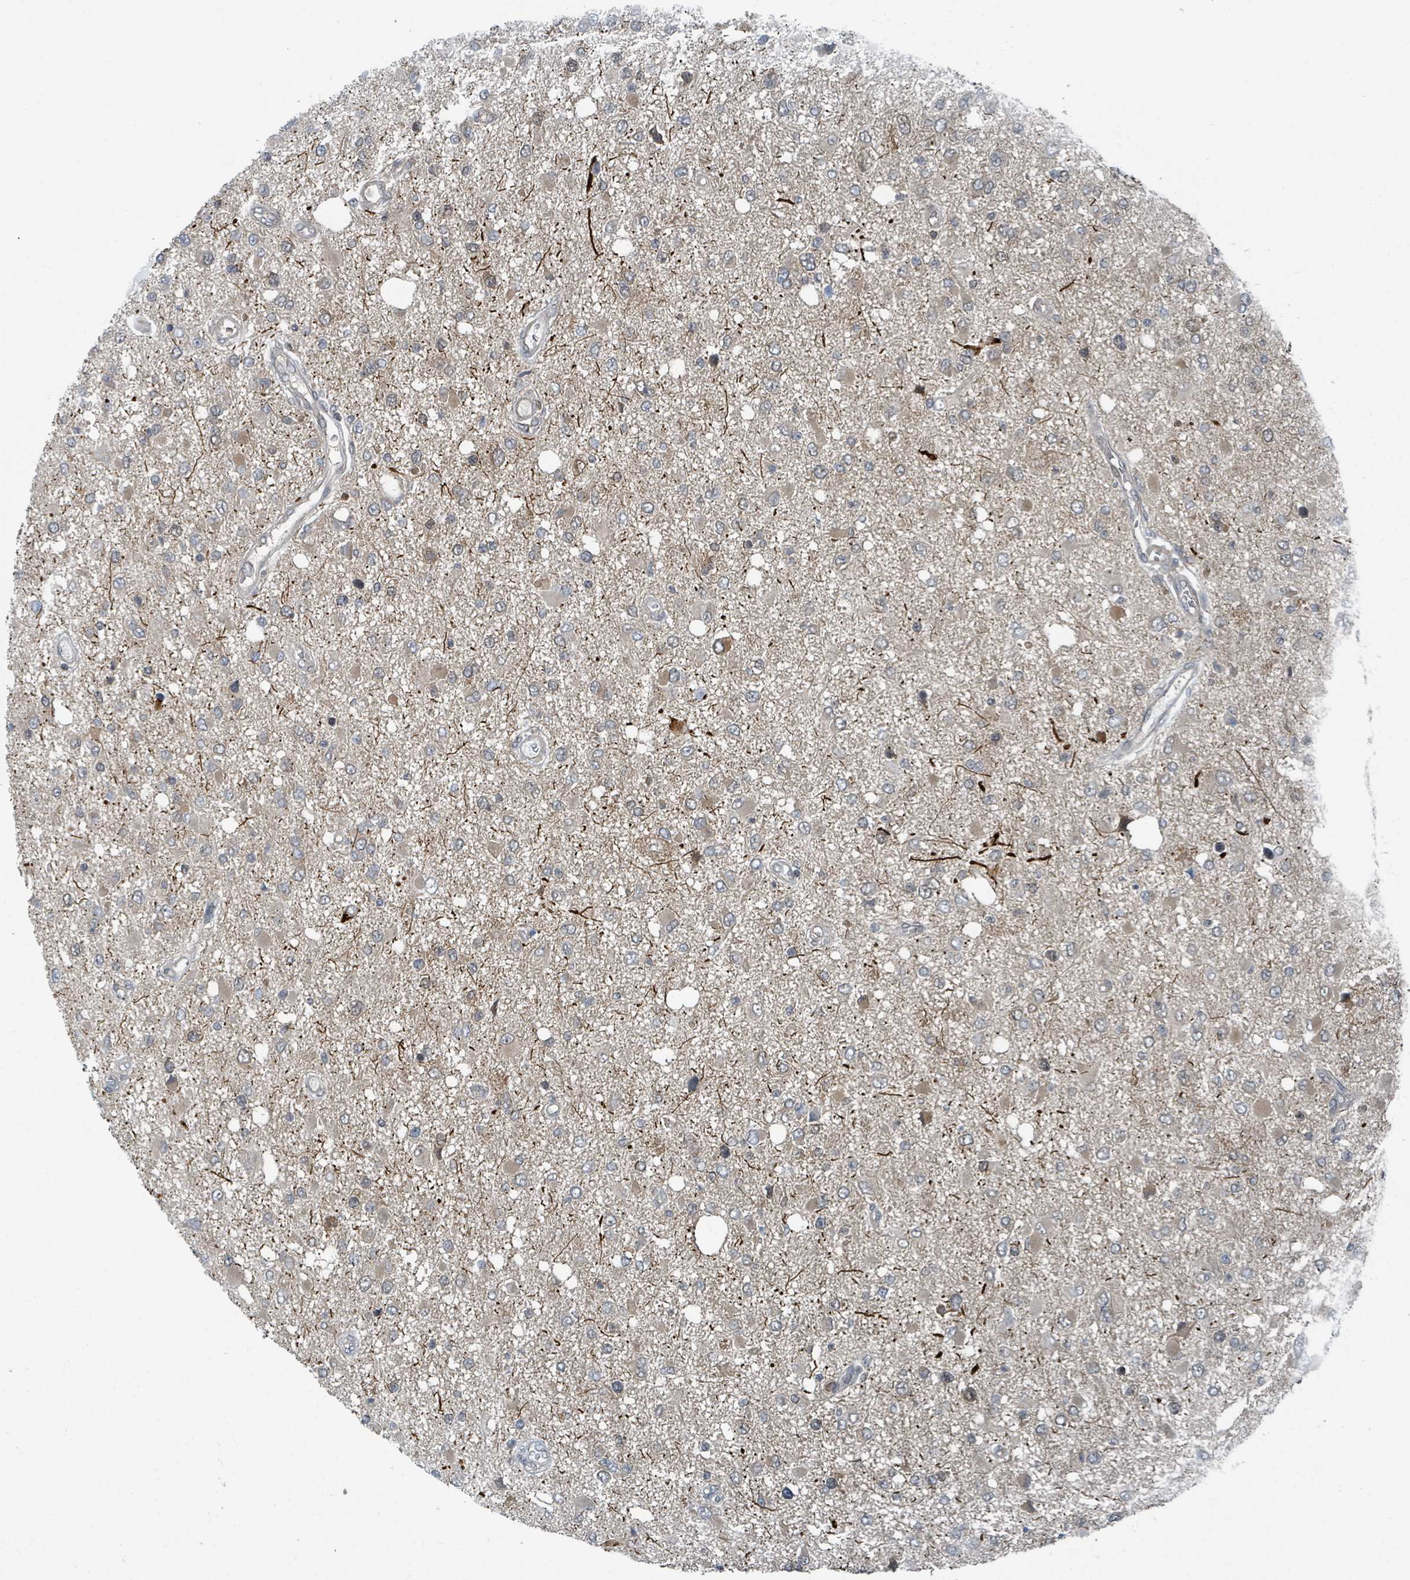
{"staining": {"intensity": "weak", "quantity": "<25%", "location": "cytoplasmic/membranous"}, "tissue": "glioma", "cell_type": "Tumor cells", "image_type": "cancer", "snomed": [{"axis": "morphology", "description": "Glioma, malignant, High grade"}, {"axis": "topography", "description": "Brain"}], "caption": "Tumor cells show no significant staining in high-grade glioma (malignant).", "gene": "GOLGA7", "patient": {"sex": "male", "age": 53}}